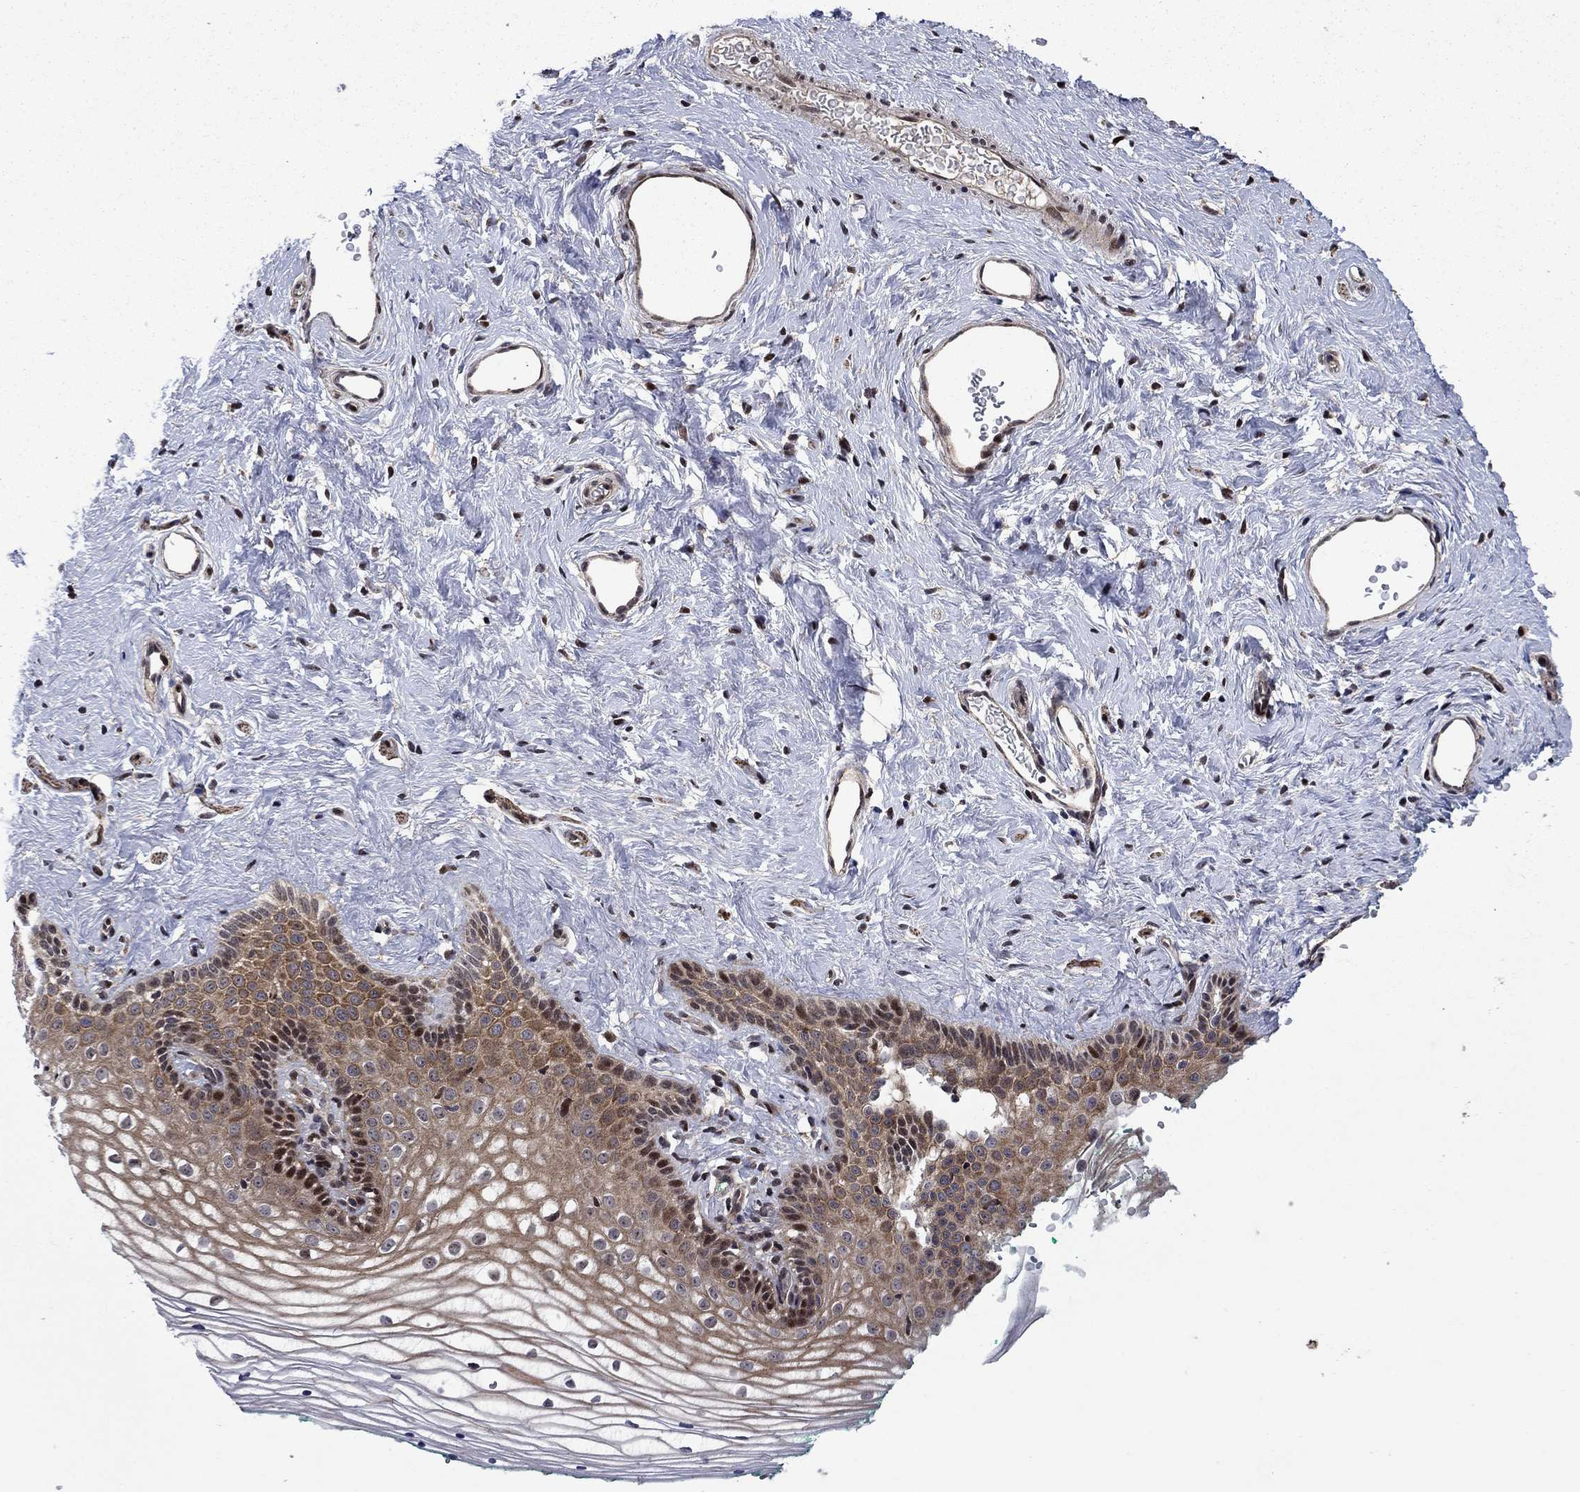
{"staining": {"intensity": "strong", "quantity": ">75%", "location": "cytoplasmic/membranous,nuclear"}, "tissue": "vagina", "cell_type": "Squamous epithelial cells", "image_type": "normal", "snomed": [{"axis": "morphology", "description": "Normal tissue, NOS"}, {"axis": "topography", "description": "Vagina"}], "caption": "Immunohistochemical staining of unremarkable vagina reveals strong cytoplasmic/membranous,nuclear protein expression in about >75% of squamous epithelial cells. (DAB (3,3'-diaminobenzidine) = brown stain, brightfield microscopy at high magnification).", "gene": "AGTPBP1", "patient": {"sex": "female", "age": 36}}